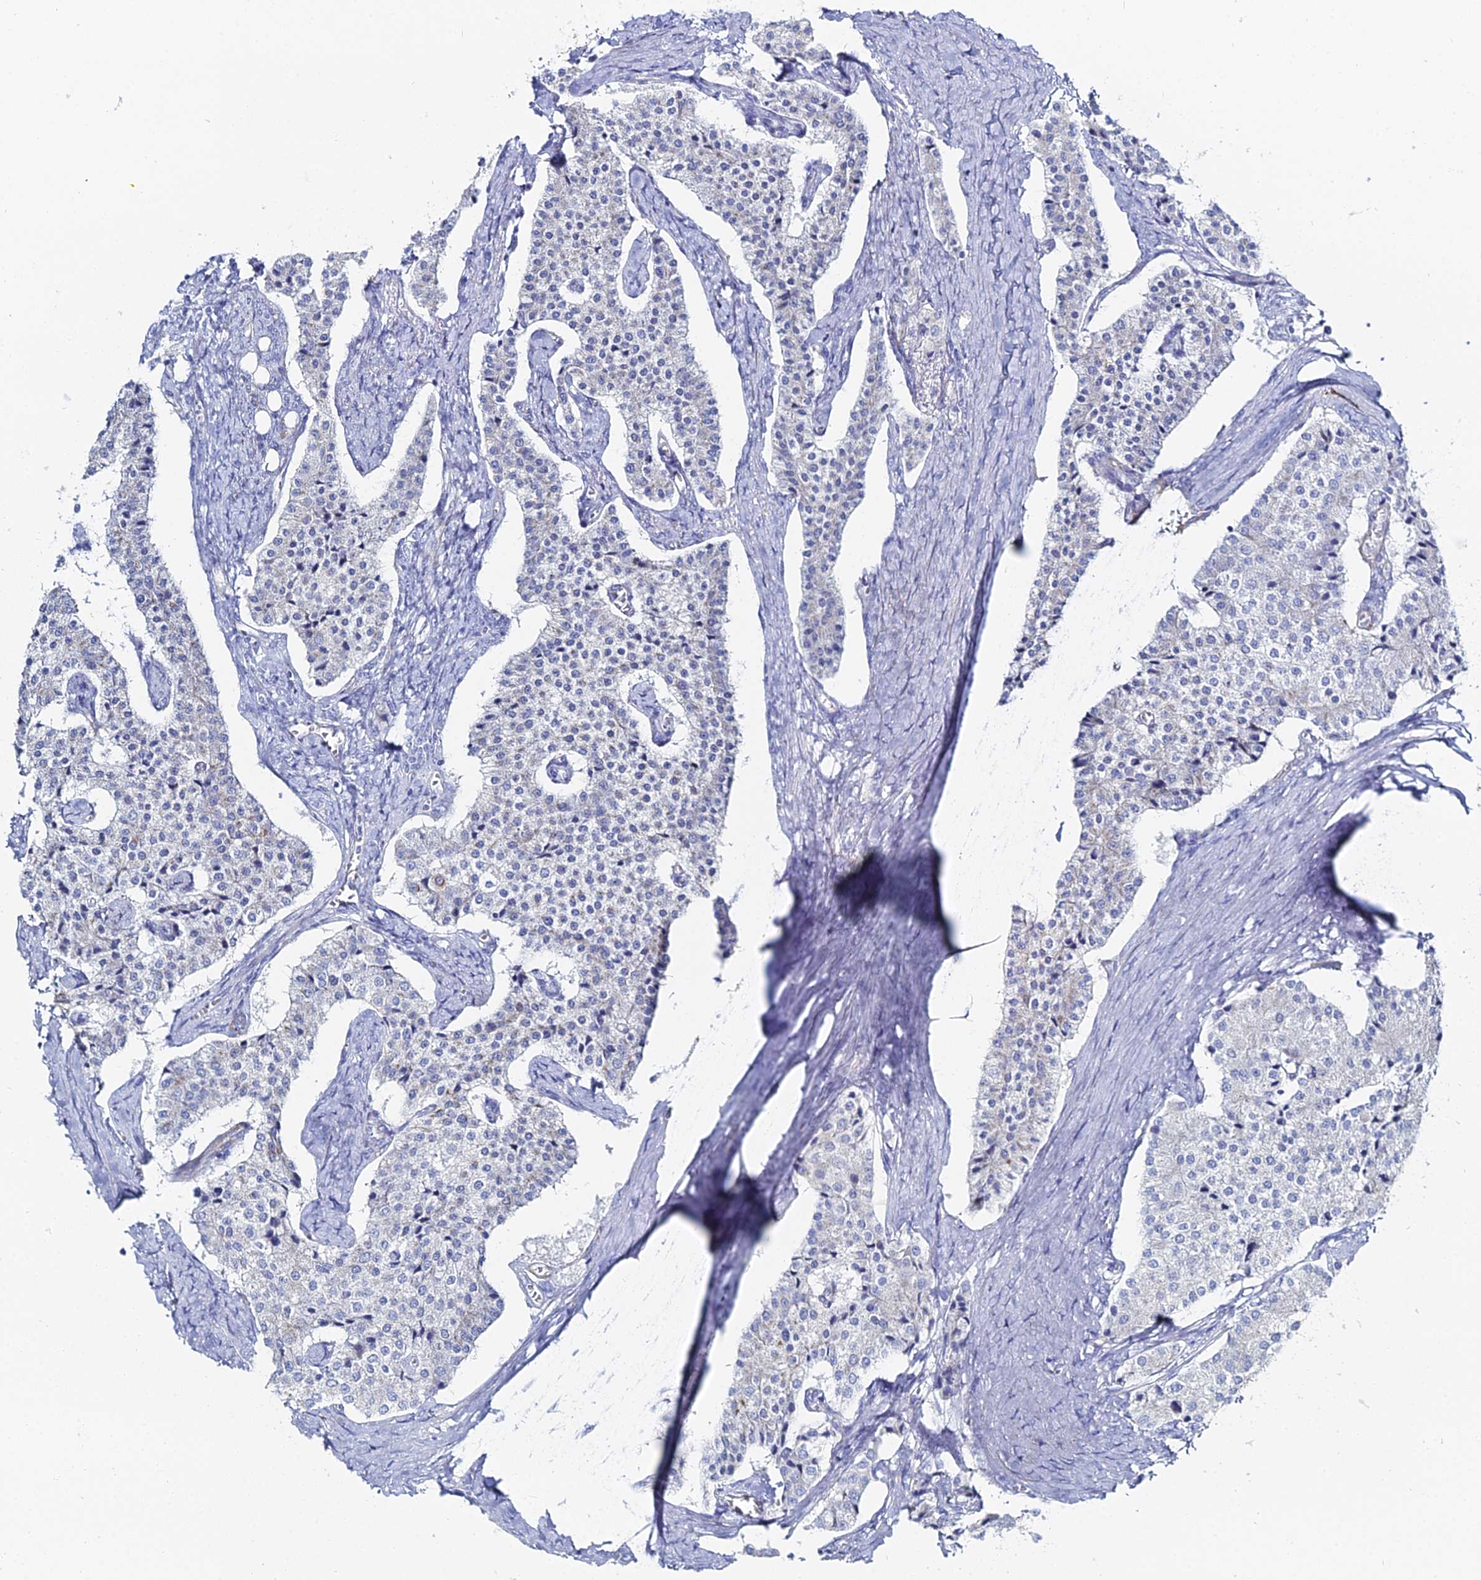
{"staining": {"intensity": "negative", "quantity": "none", "location": "none"}, "tissue": "carcinoid", "cell_type": "Tumor cells", "image_type": "cancer", "snomed": [{"axis": "morphology", "description": "Carcinoid, malignant, NOS"}, {"axis": "topography", "description": "Colon"}], "caption": "Photomicrograph shows no protein expression in tumor cells of carcinoid (malignant) tissue.", "gene": "DHX34", "patient": {"sex": "female", "age": 52}}